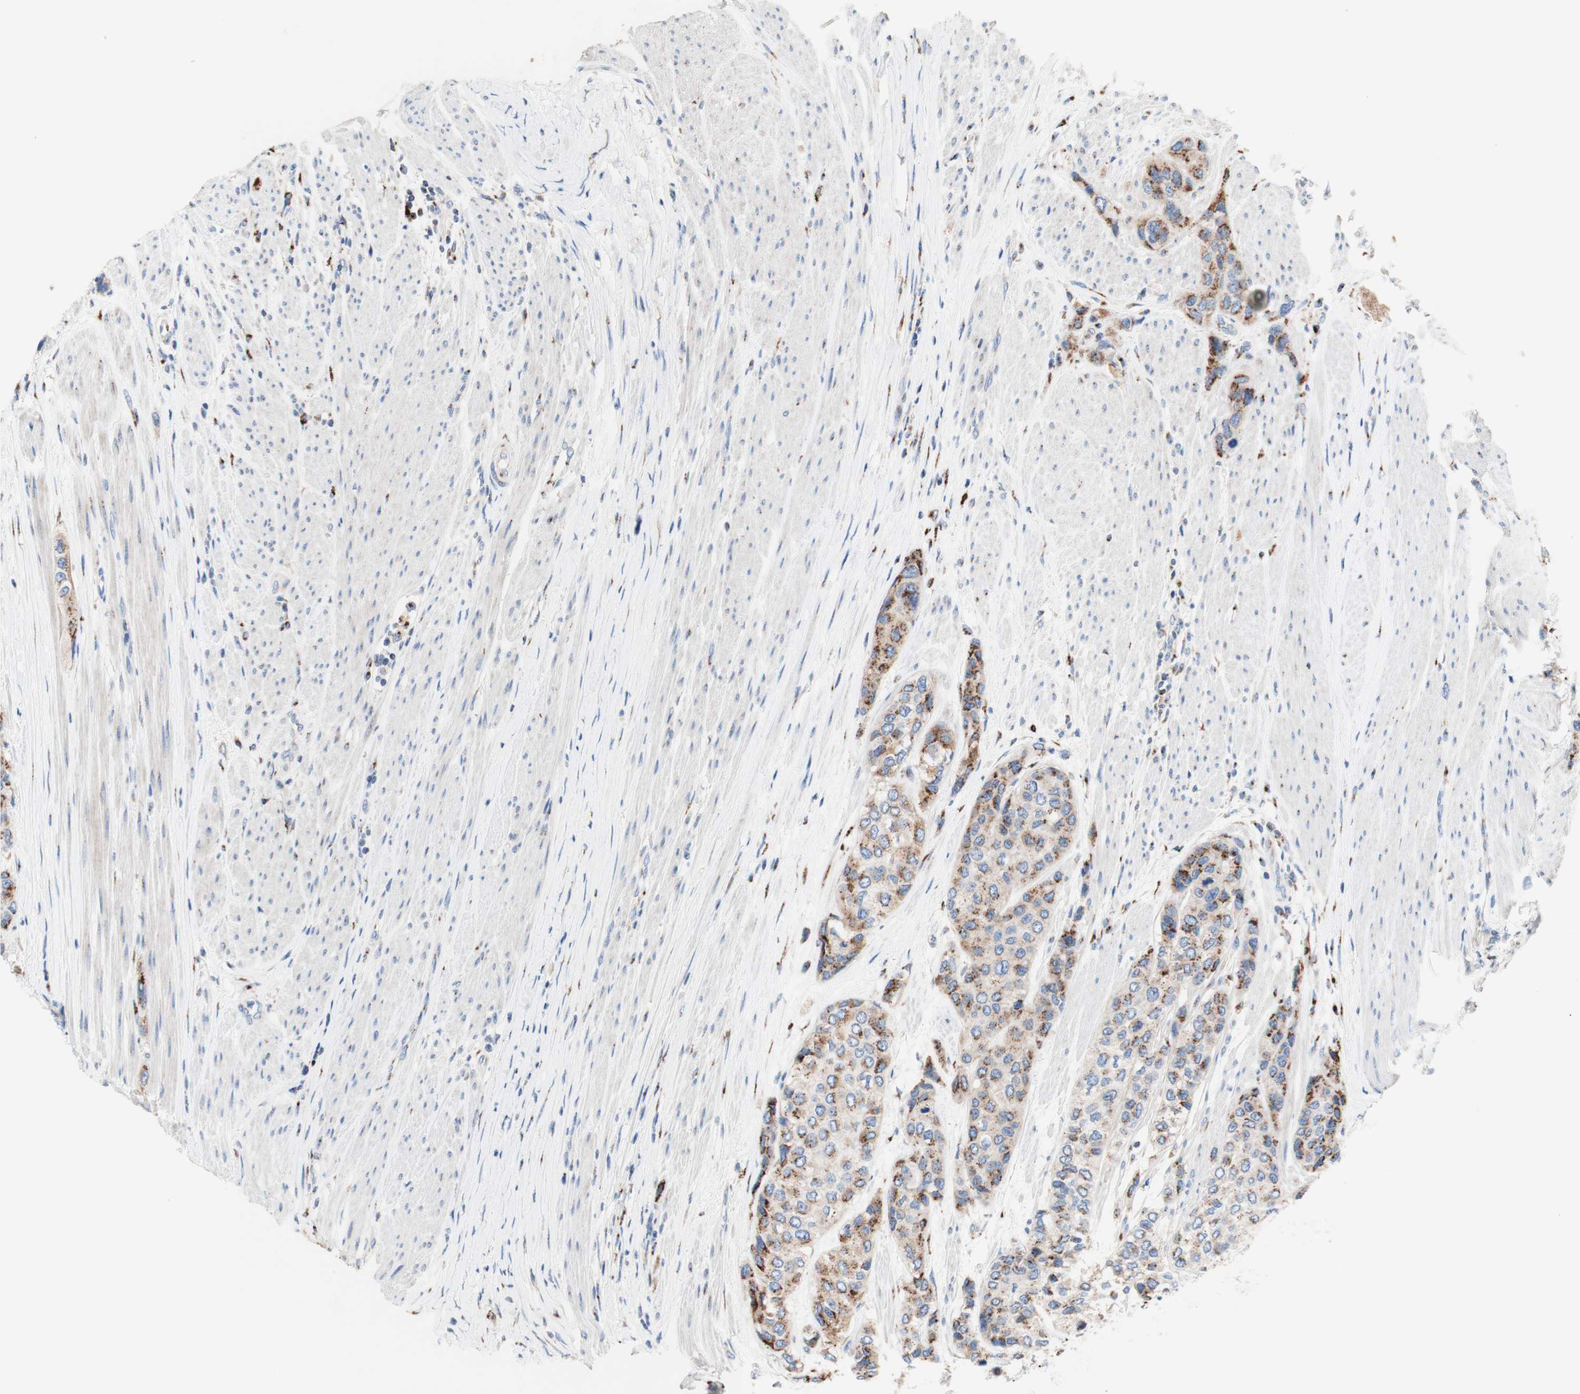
{"staining": {"intensity": "moderate", "quantity": "25%-75%", "location": "cytoplasmic/membranous"}, "tissue": "urothelial cancer", "cell_type": "Tumor cells", "image_type": "cancer", "snomed": [{"axis": "morphology", "description": "Urothelial carcinoma, High grade"}, {"axis": "topography", "description": "Urinary bladder"}], "caption": "The immunohistochemical stain highlights moderate cytoplasmic/membranous expression in tumor cells of urothelial cancer tissue.", "gene": "GALNT2", "patient": {"sex": "female", "age": 56}}